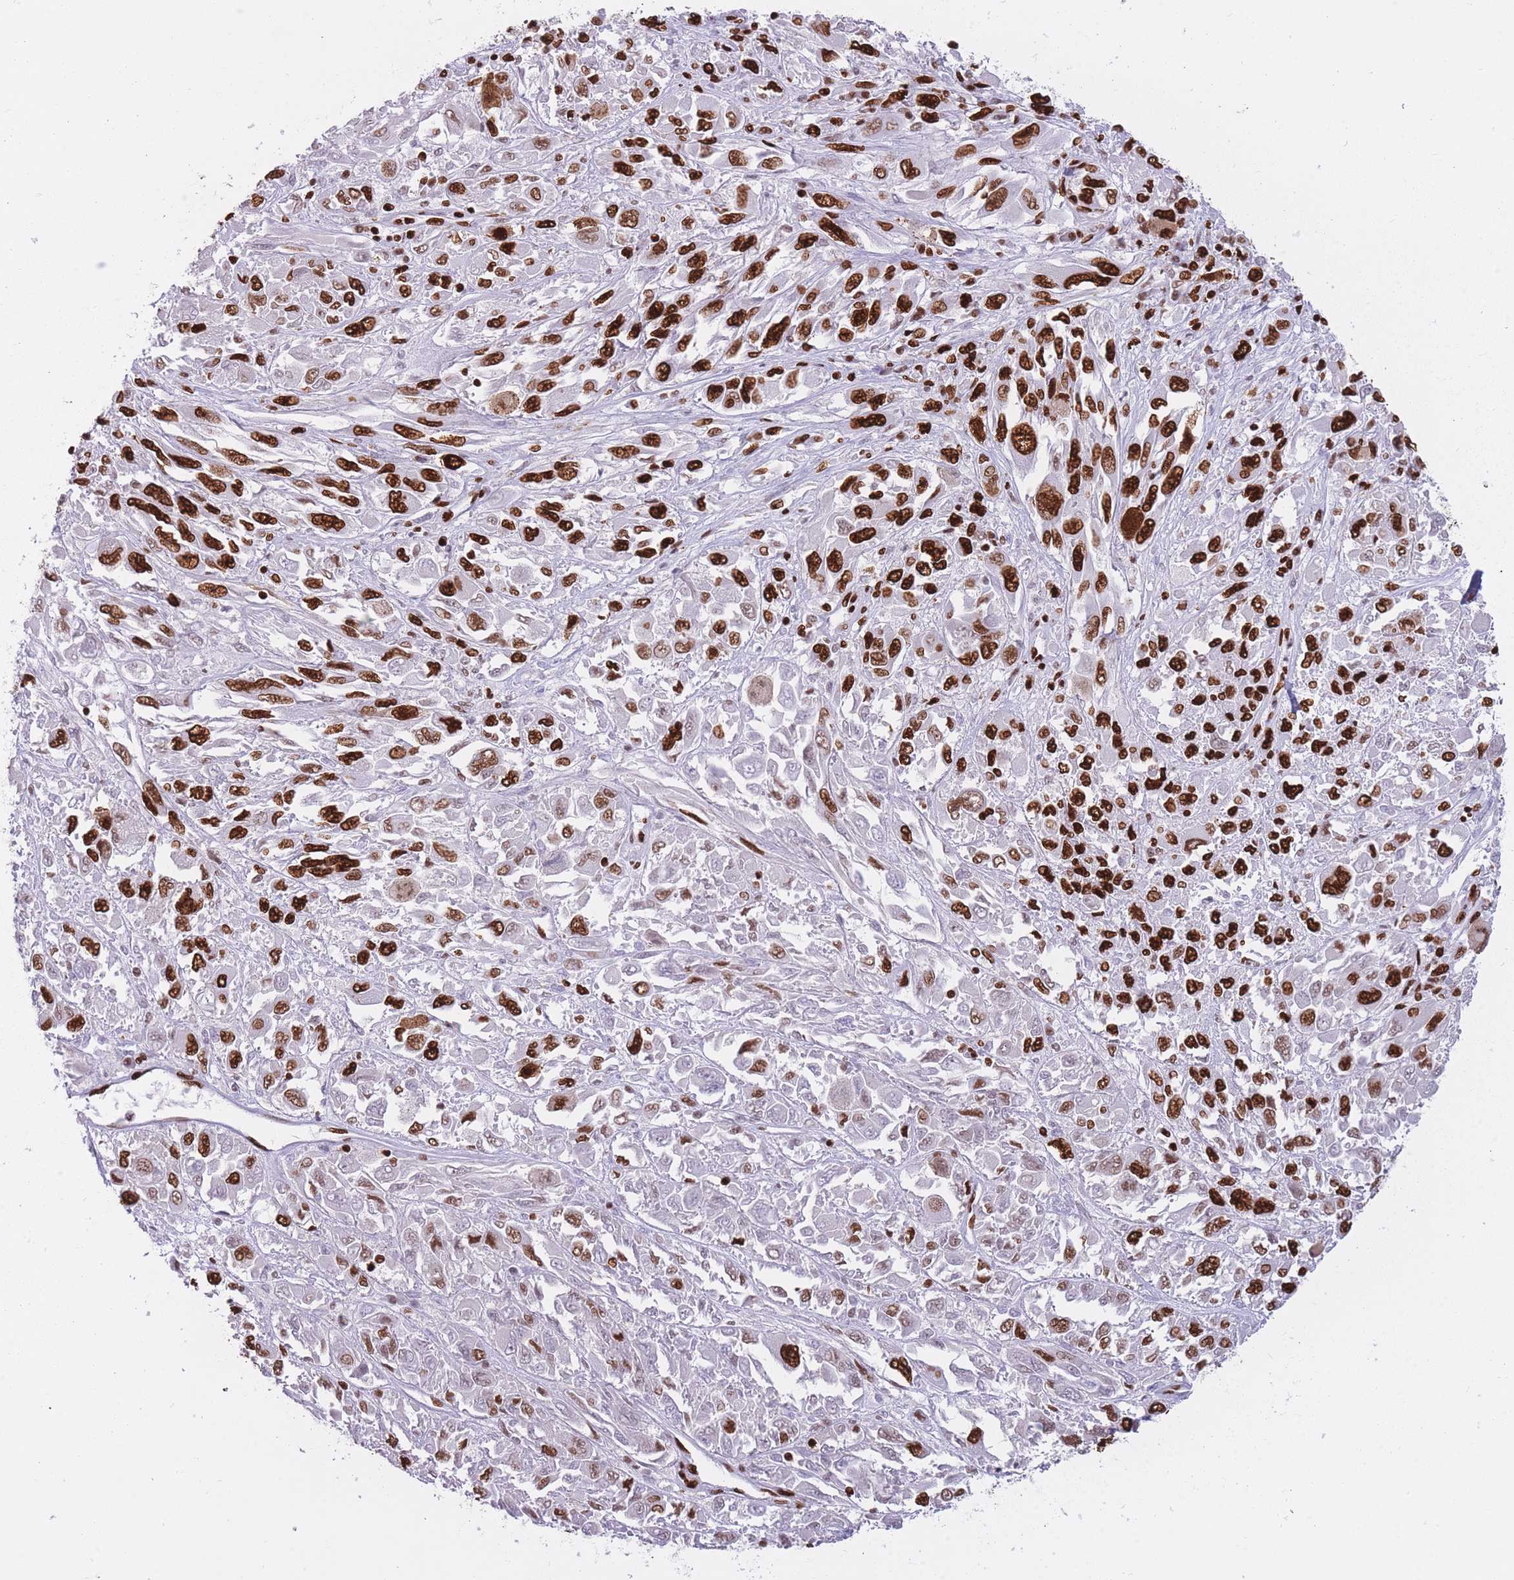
{"staining": {"intensity": "strong", "quantity": "25%-75%", "location": "nuclear"}, "tissue": "melanoma", "cell_type": "Tumor cells", "image_type": "cancer", "snomed": [{"axis": "morphology", "description": "Malignant melanoma, NOS"}, {"axis": "topography", "description": "Skin"}], "caption": "Strong nuclear expression is appreciated in approximately 25%-75% of tumor cells in melanoma. (DAB = brown stain, brightfield microscopy at high magnification).", "gene": "HNRNPUL1", "patient": {"sex": "female", "age": 91}}